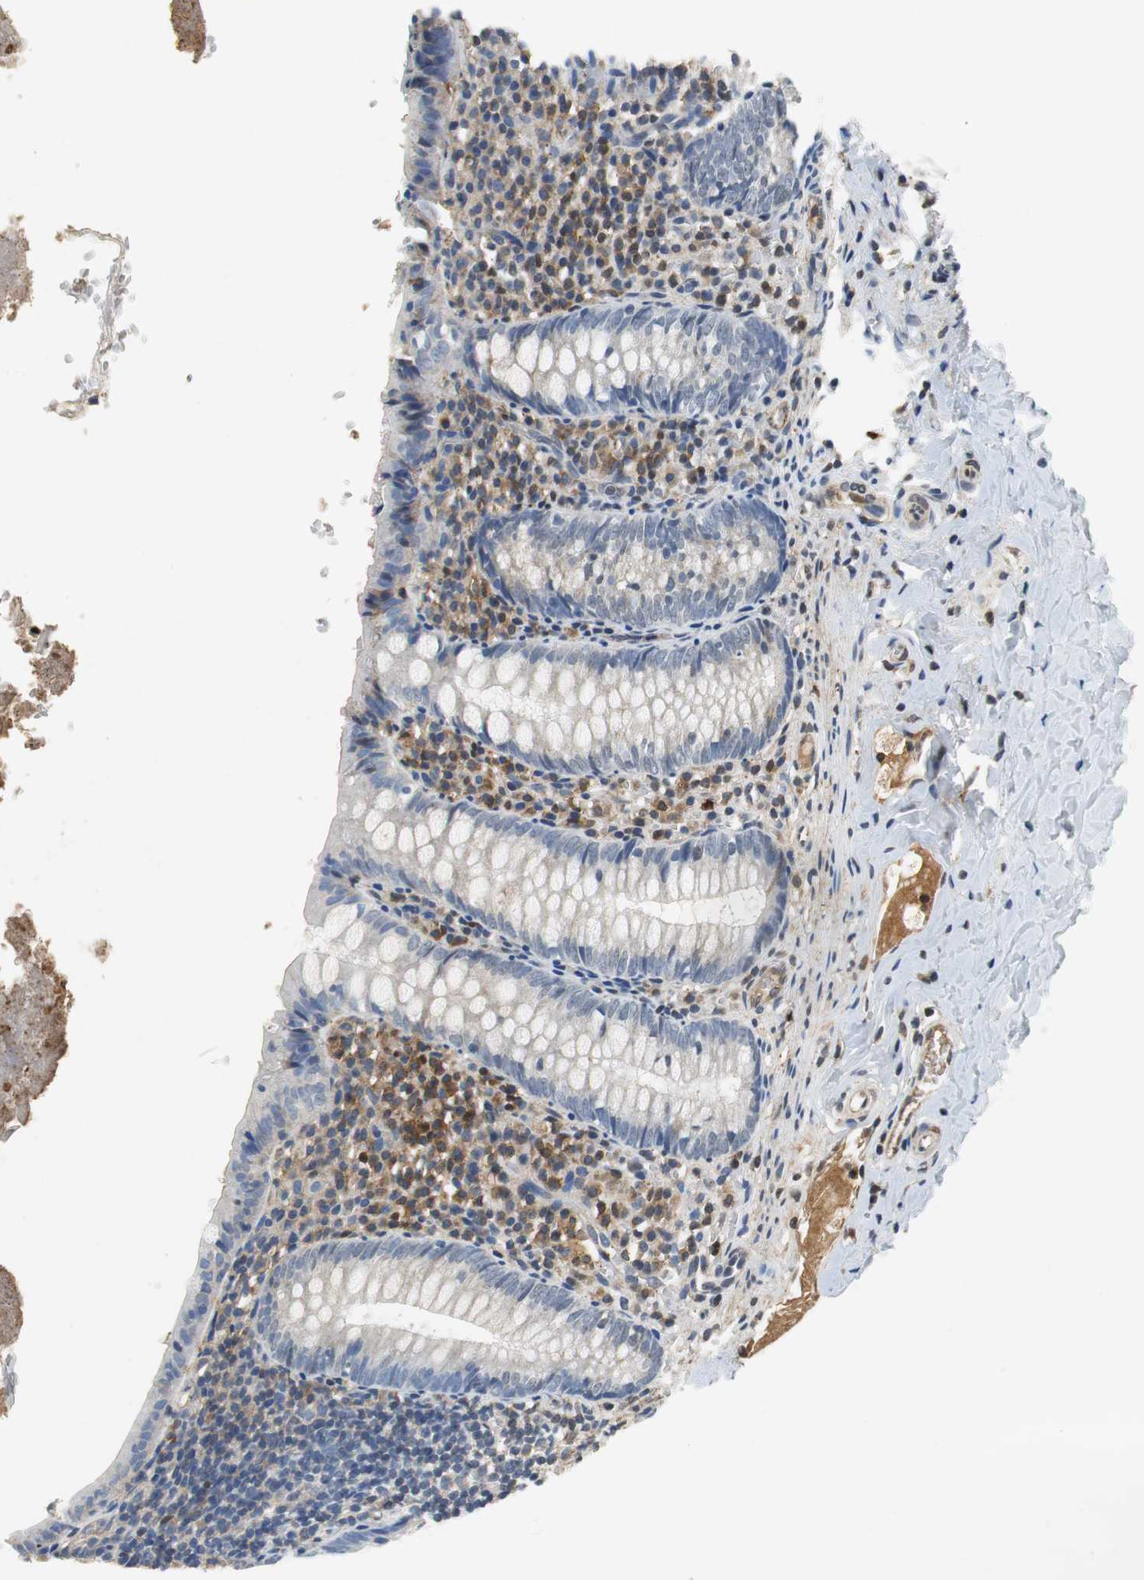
{"staining": {"intensity": "weak", "quantity": "<25%", "location": "cytoplasmic/membranous,nuclear"}, "tissue": "appendix", "cell_type": "Glandular cells", "image_type": "normal", "snomed": [{"axis": "morphology", "description": "Normal tissue, NOS"}, {"axis": "topography", "description": "Appendix"}], "caption": "A high-resolution micrograph shows immunohistochemistry staining of normal appendix, which exhibits no significant expression in glandular cells.", "gene": "ORM1", "patient": {"sex": "female", "age": 10}}